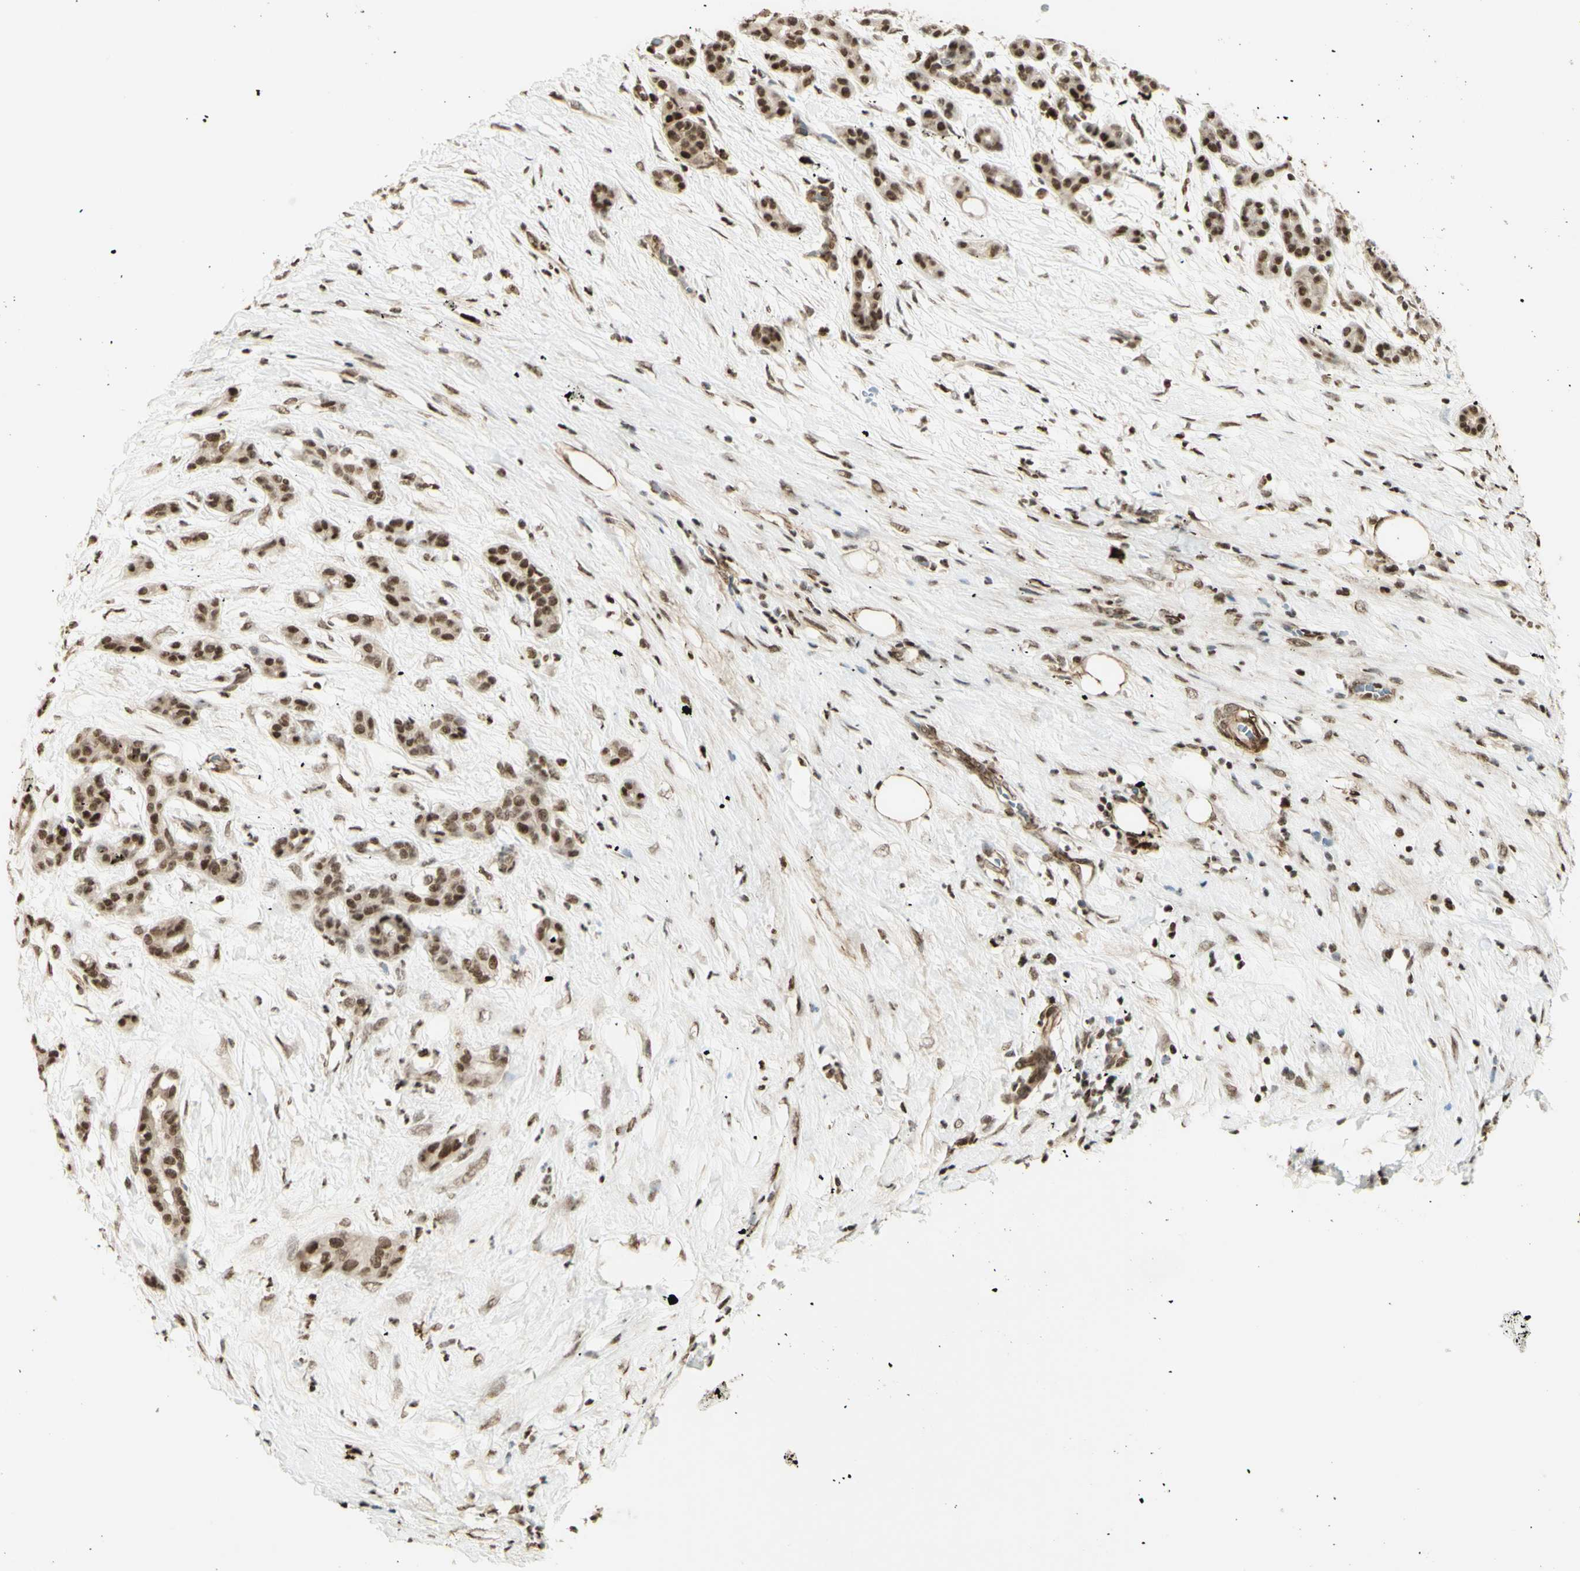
{"staining": {"intensity": "moderate", "quantity": ">75%", "location": "nuclear"}, "tissue": "pancreatic cancer", "cell_type": "Tumor cells", "image_type": "cancer", "snomed": [{"axis": "morphology", "description": "Adenocarcinoma, NOS"}, {"axis": "topography", "description": "Pancreas"}], "caption": "Immunohistochemistry (IHC) micrograph of neoplastic tissue: human pancreatic cancer (adenocarcinoma) stained using immunohistochemistry (IHC) reveals medium levels of moderate protein expression localized specifically in the nuclear of tumor cells, appearing as a nuclear brown color.", "gene": "ZMYM6", "patient": {"sex": "male", "age": 41}}